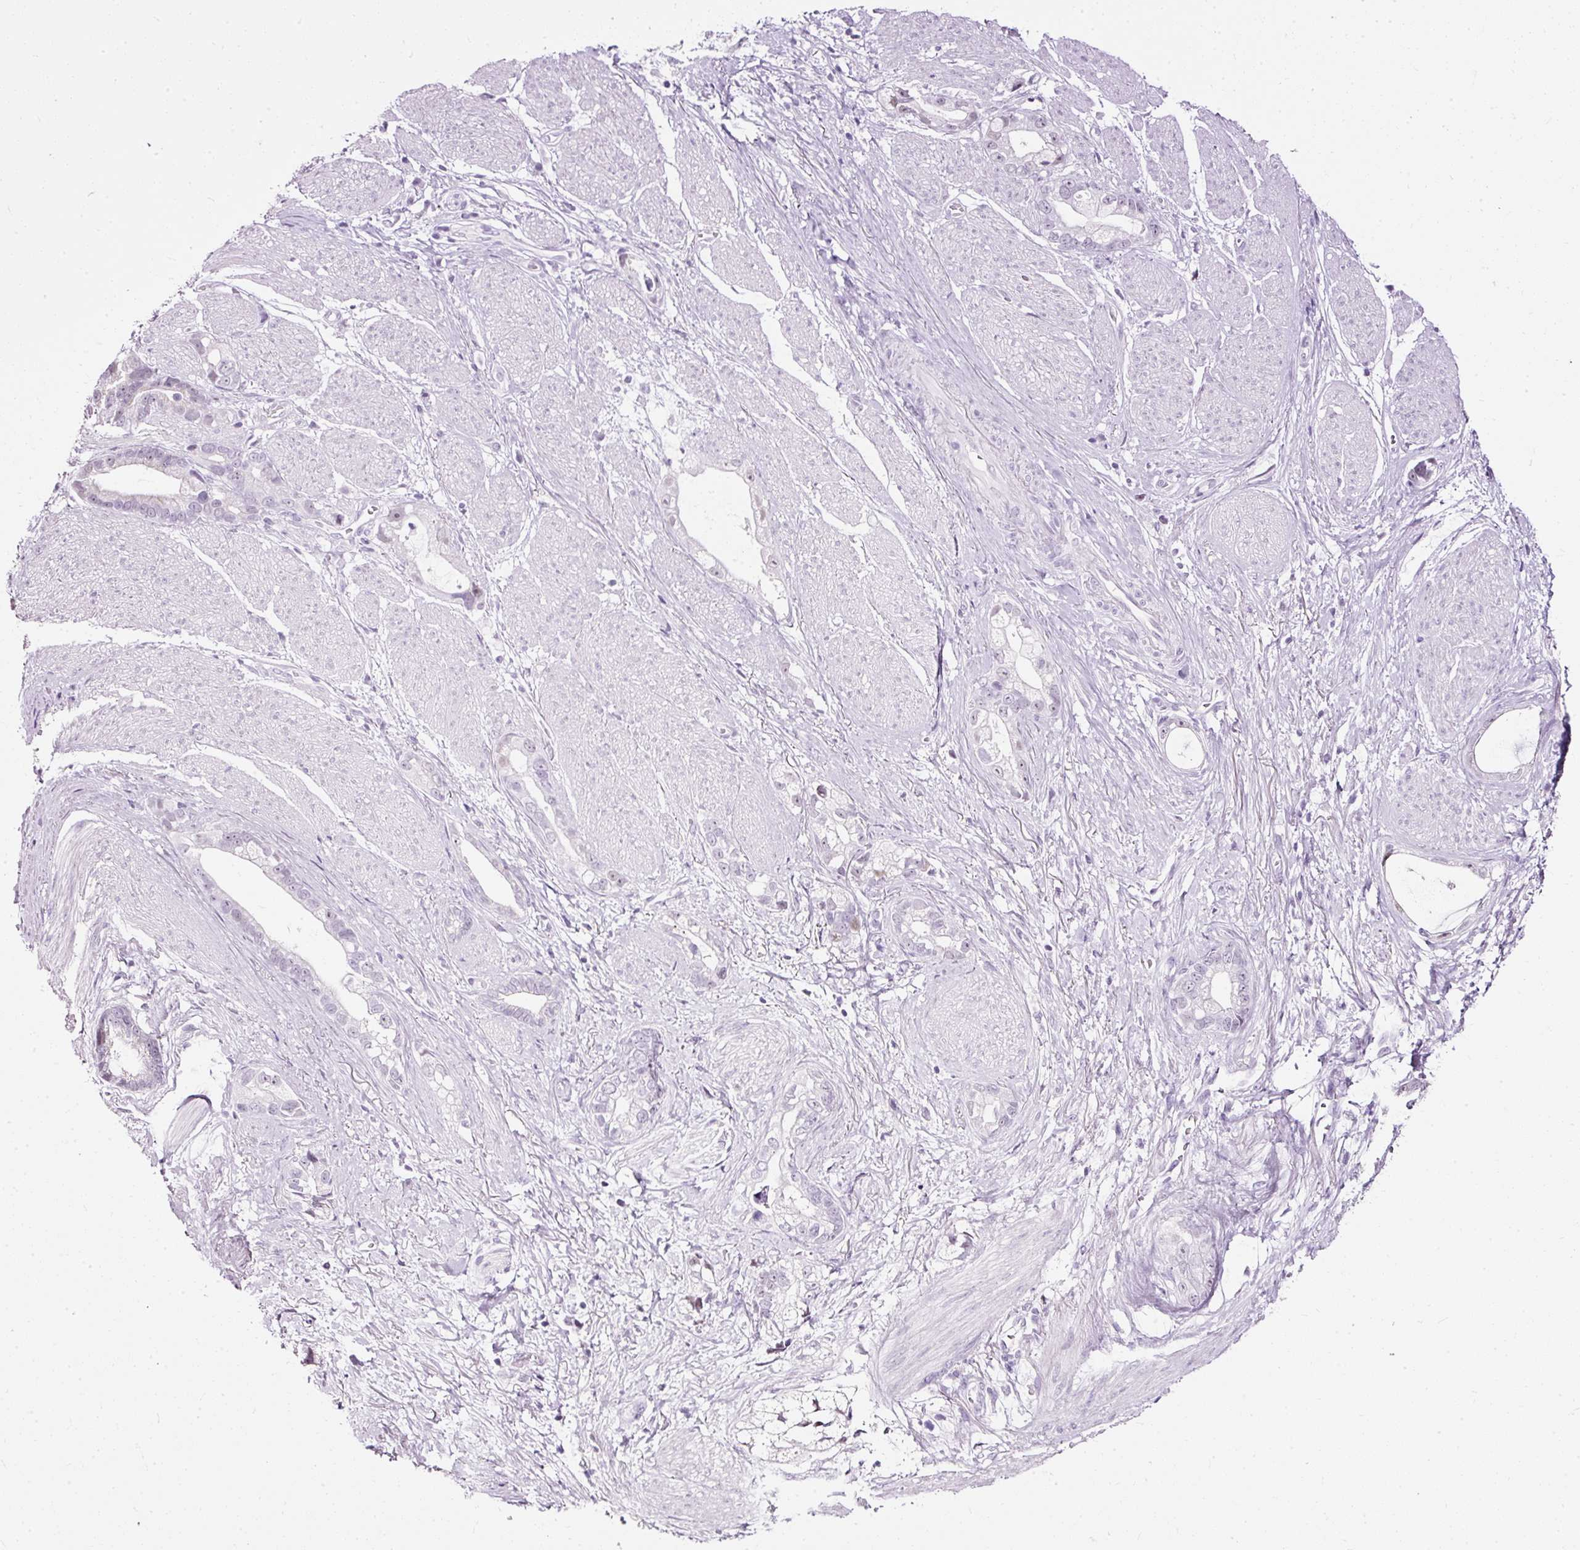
{"staining": {"intensity": "negative", "quantity": "none", "location": "none"}, "tissue": "stomach cancer", "cell_type": "Tumor cells", "image_type": "cancer", "snomed": [{"axis": "morphology", "description": "Adenocarcinoma, NOS"}, {"axis": "topography", "description": "Stomach"}], "caption": "DAB immunohistochemical staining of stomach cancer exhibits no significant staining in tumor cells. The staining was performed using DAB to visualize the protein expression in brown, while the nuclei were stained in blue with hematoxylin (Magnification: 20x).", "gene": "PDE6B", "patient": {"sex": "male", "age": 55}}